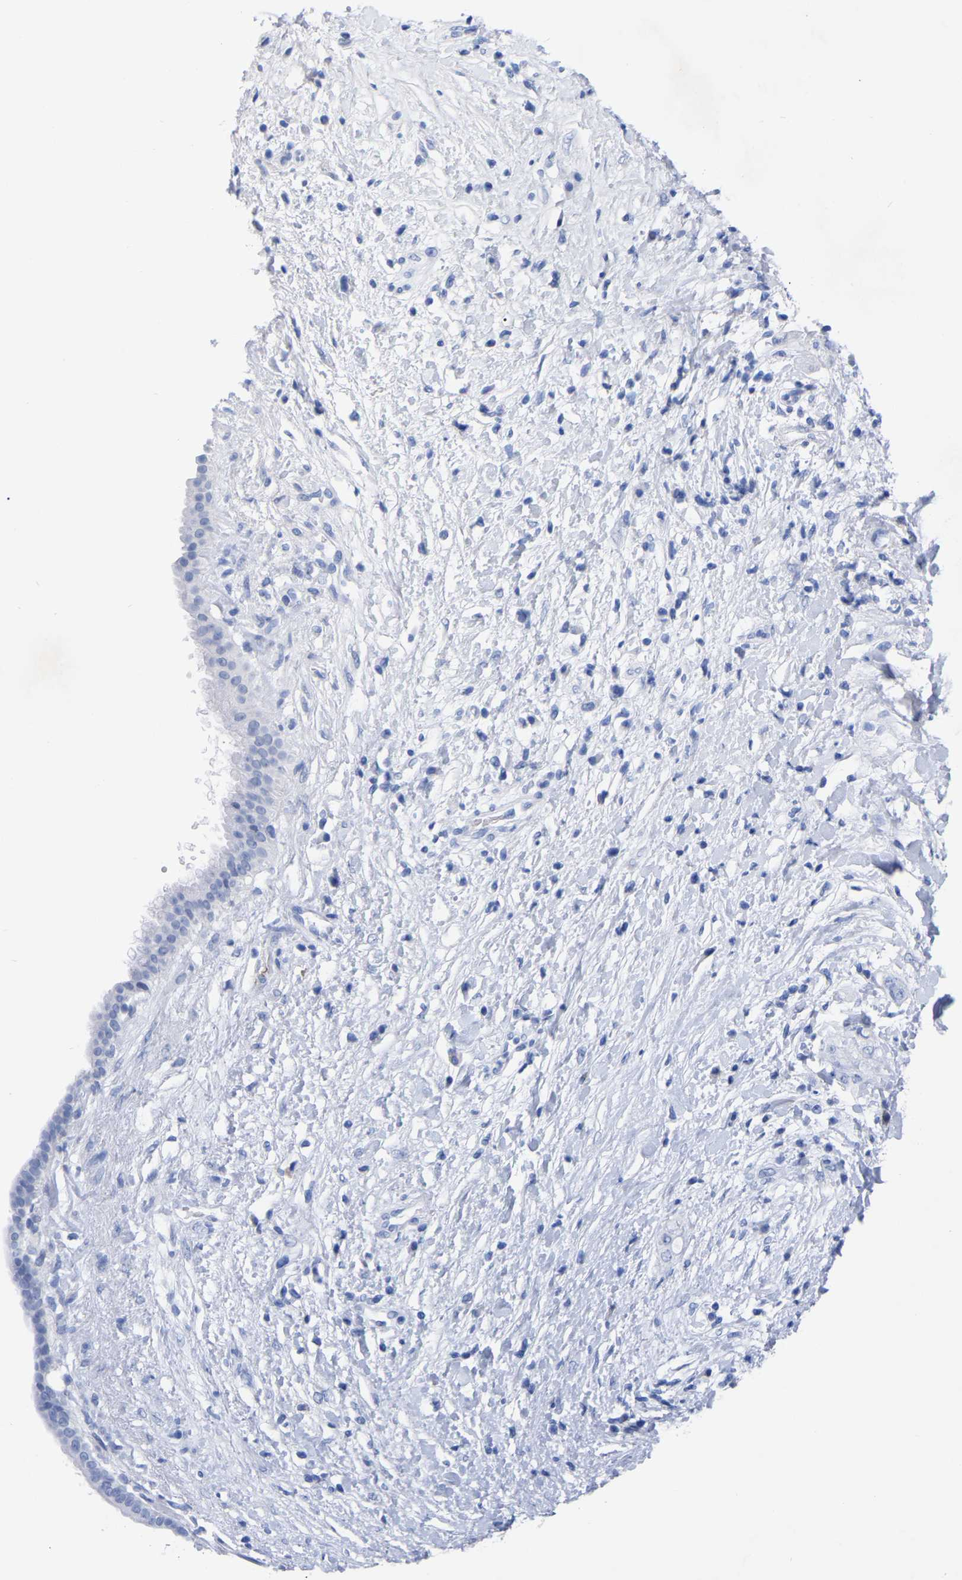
{"staining": {"intensity": "negative", "quantity": "none", "location": "none"}, "tissue": "pancreatic cancer", "cell_type": "Tumor cells", "image_type": "cancer", "snomed": [{"axis": "morphology", "description": "Adenocarcinoma, NOS"}, {"axis": "topography", "description": "Pancreas"}], "caption": "Human pancreatic cancer stained for a protein using immunohistochemistry exhibits no expression in tumor cells.", "gene": "HAPLN1", "patient": {"sex": "female", "age": 56}}